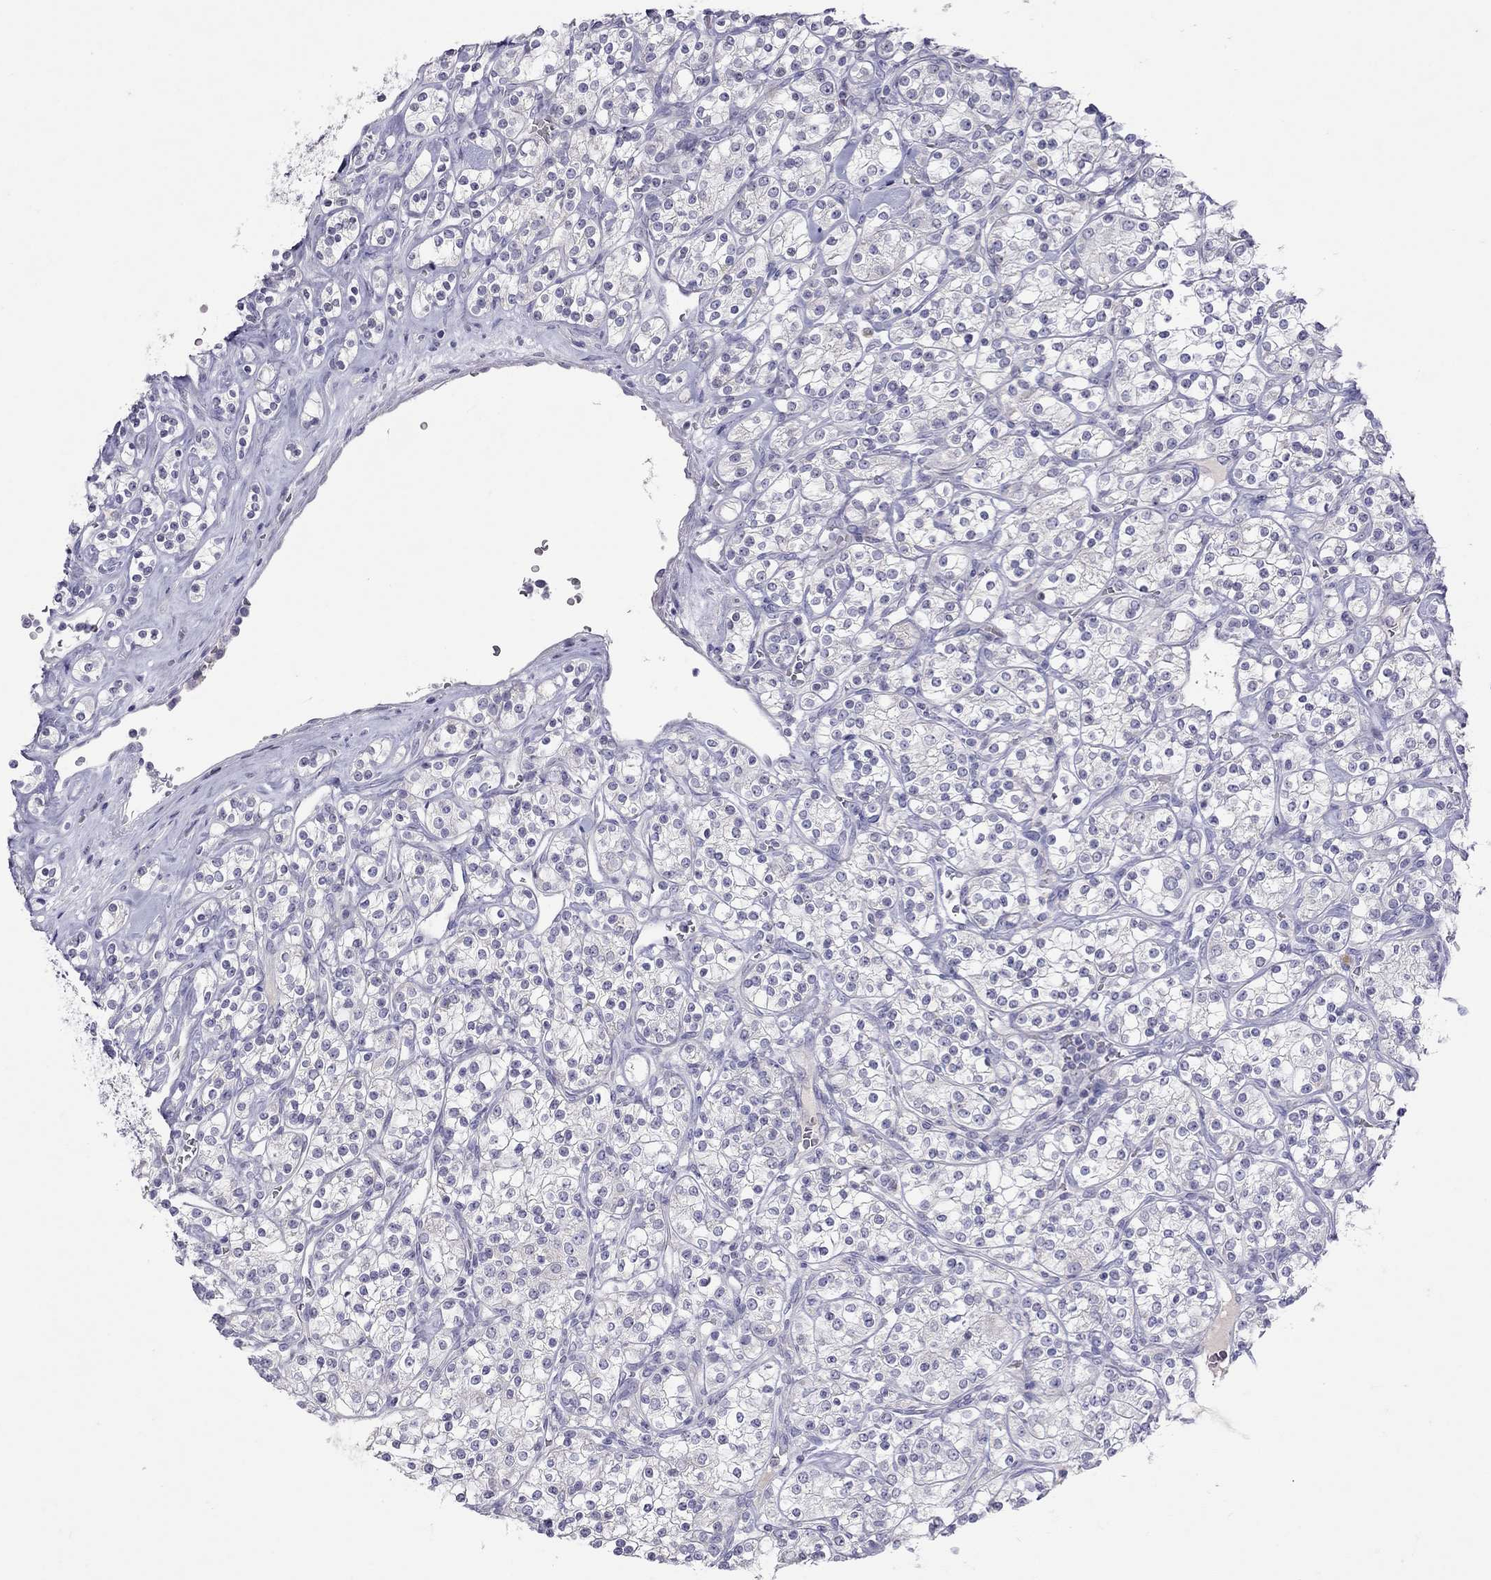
{"staining": {"intensity": "negative", "quantity": "none", "location": "none"}, "tissue": "renal cancer", "cell_type": "Tumor cells", "image_type": "cancer", "snomed": [{"axis": "morphology", "description": "Adenocarcinoma, NOS"}, {"axis": "topography", "description": "Kidney"}], "caption": "An image of adenocarcinoma (renal) stained for a protein demonstrates no brown staining in tumor cells. (Immunohistochemistry (ihc), brightfield microscopy, high magnification).", "gene": "MUC16", "patient": {"sex": "male", "age": 77}}